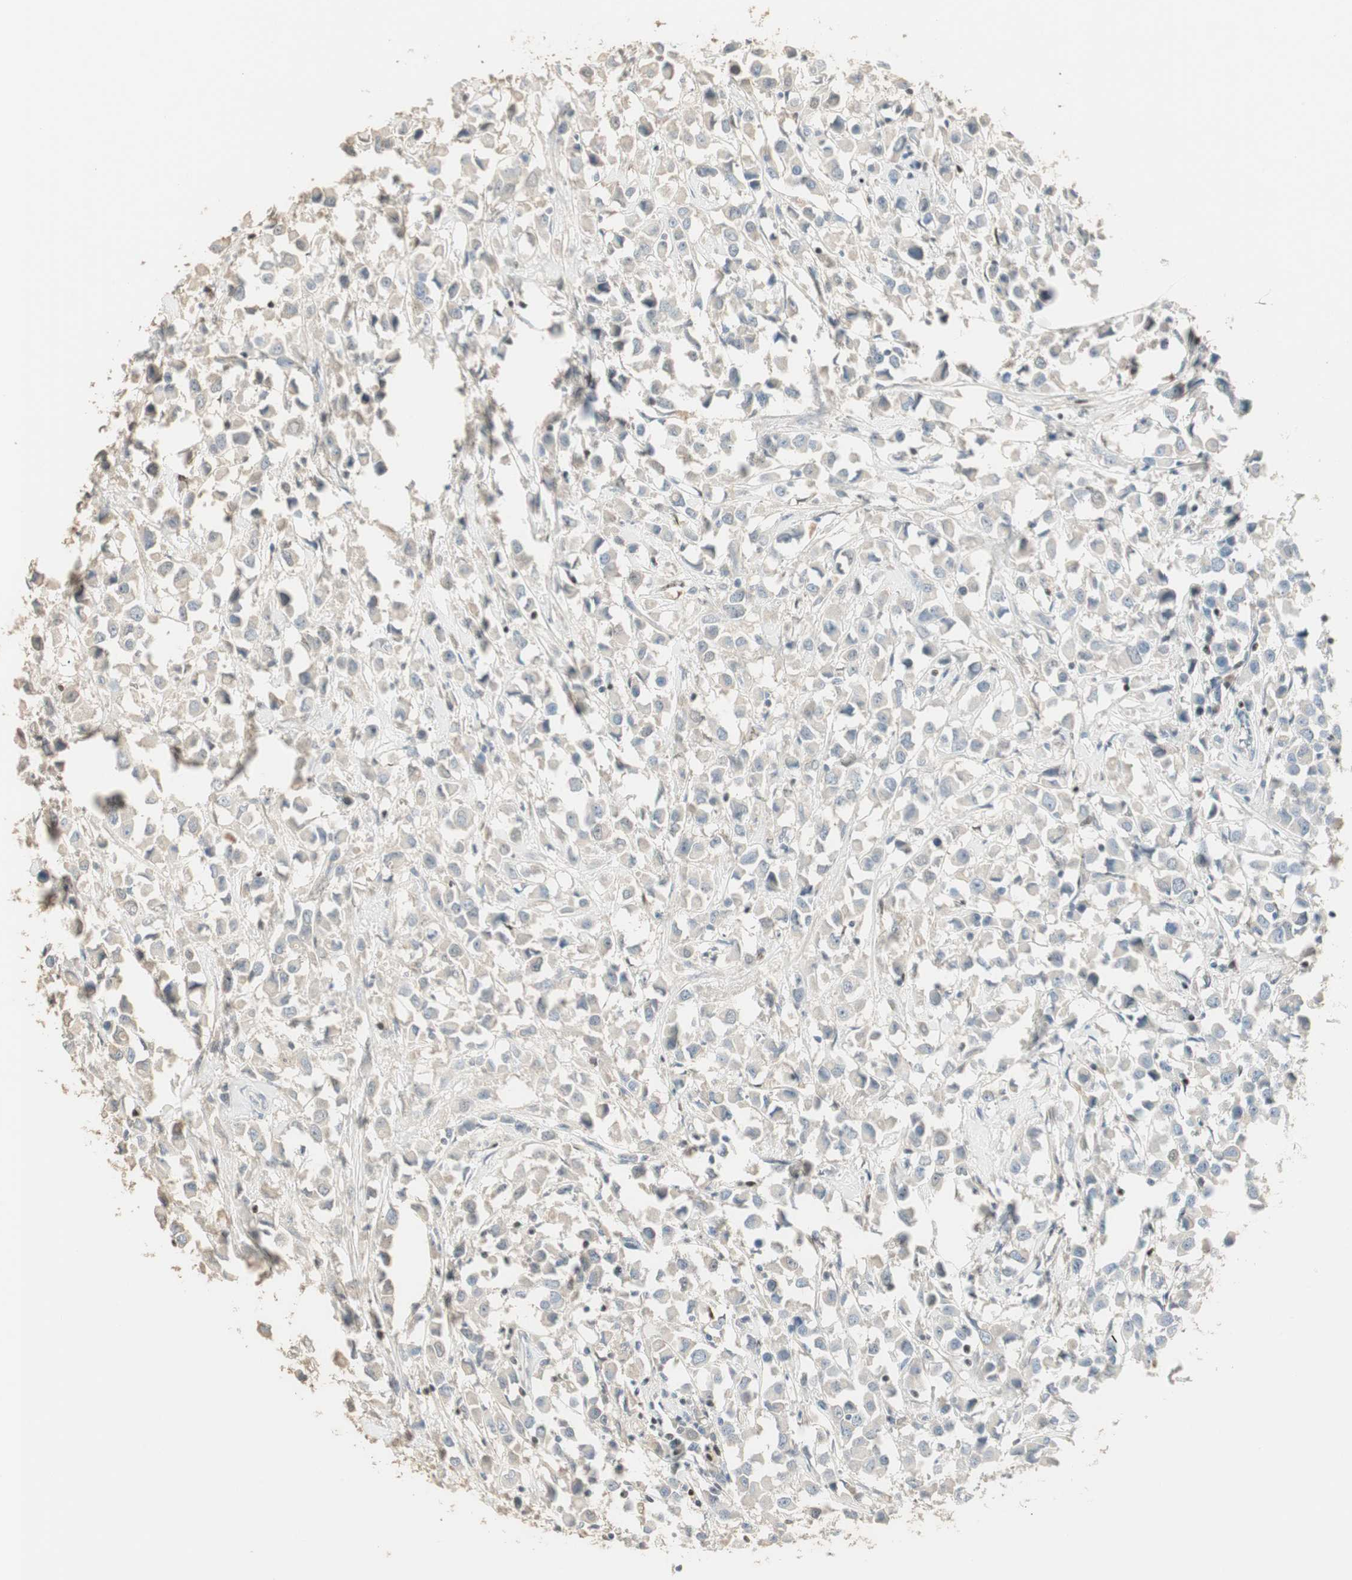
{"staining": {"intensity": "negative", "quantity": "none", "location": "none"}, "tissue": "breast cancer", "cell_type": "Tumor cells", "image_type": "cancer", "snomed": [{"axis": "morphology", "description": "Duct carcinoma"}, {"axis": "topography", "description": "Breast"}], "caption": "Tumor cells are negative for protein expression in human breast intraductal carcinoma. (DAB IHC with hematoxylin counter stain).", "gene": "RUNX2", "patient": {"sex": "female", "age": 61}}